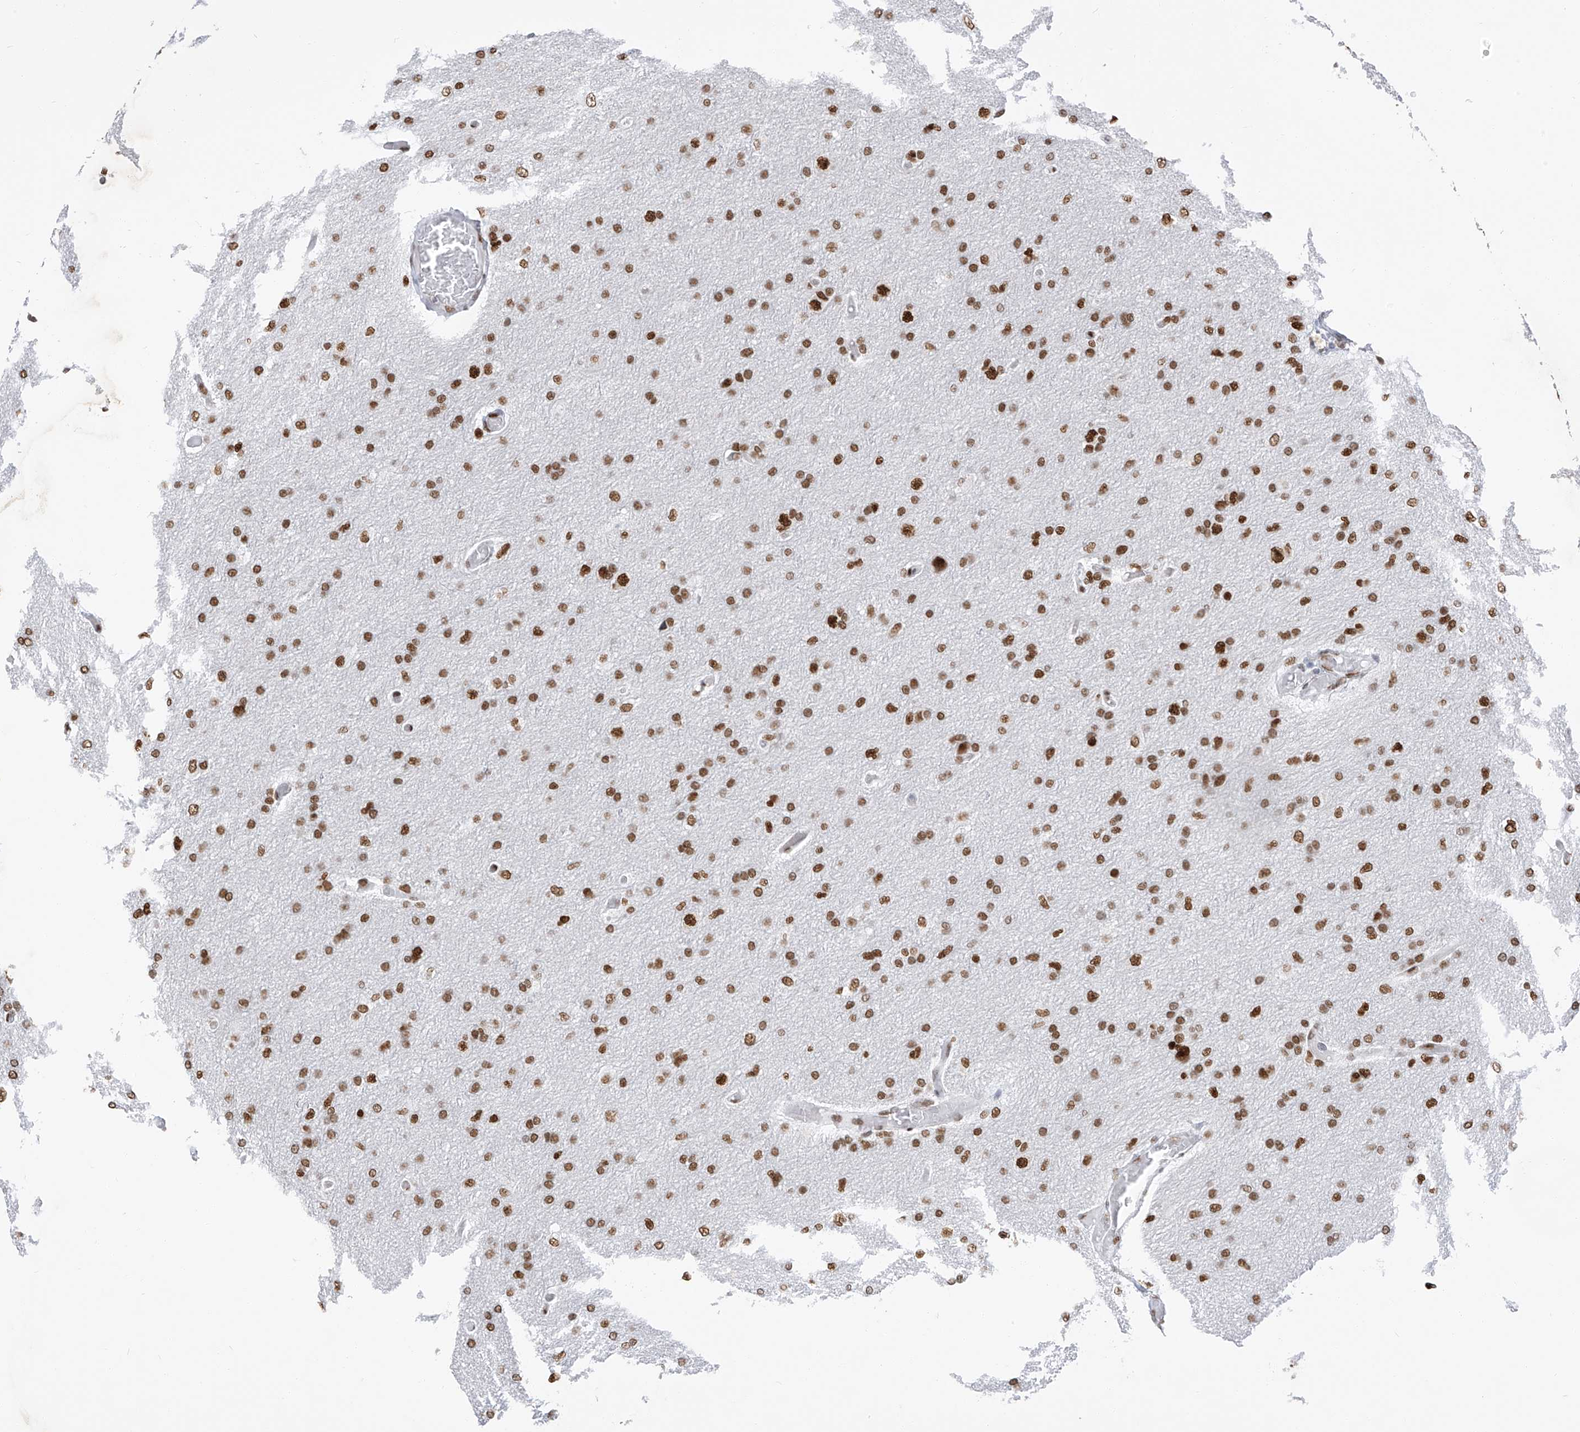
{"staining": {"intensity": "strong", "quantity": ">75%", "location": "nuclear"}, "tissue": "glioma", "cell_type": "Tumor cells", "image_type": "cancer", "snomed": [{"axis": "morphology", "description": "Glioma, malignant, High grade"}, {"axis": "topography", "description": "Cerebral cortex"}], "caption": "This histopathology image reveals malignant glioma (high-grade) stained with IHC to label a protein in brown. The nuclear of tumor cells show strong positivity for the protein. Nuclei are counter-stained blue.", "gene": "KHSRP", "patient": {"sex": "female", "age": 36}}